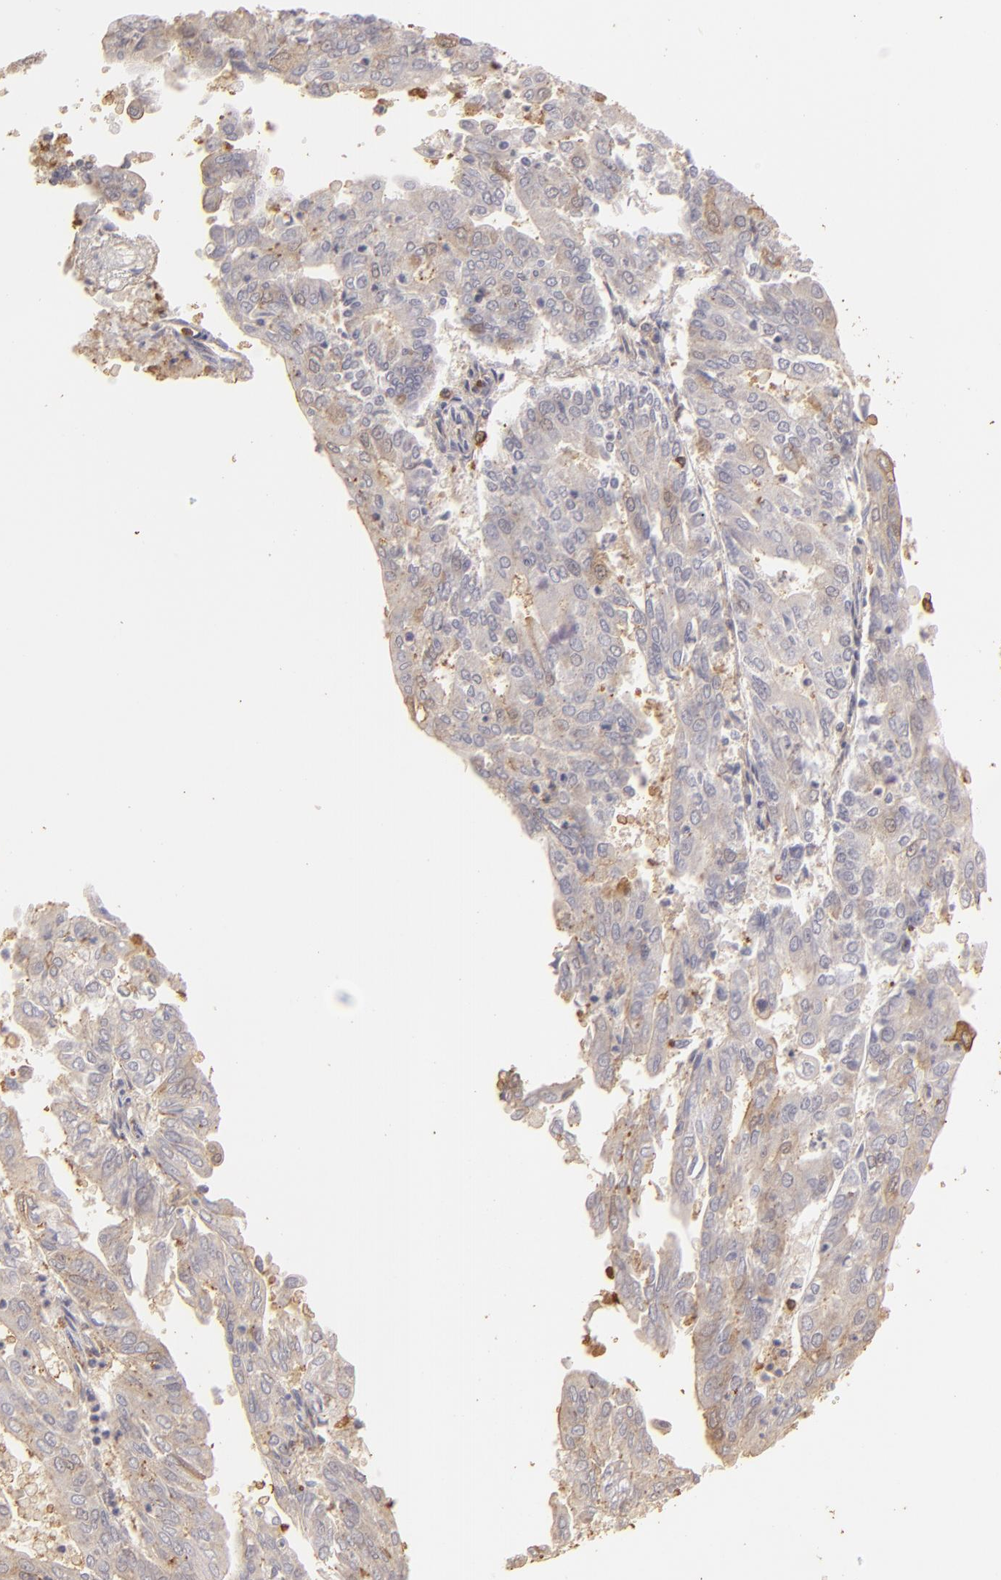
{"staining": {"intensity": "negative", "quantity": "none", "location": "none"}, "tissue": "endometrial cancer", "cell_type": "Tumor cells", "image_type": "cancer", "snomed": [{"axis": "morphology", "description": "Adenocarcinoma, NOS"}, {"axis": "topography", "description": "Endometrium"}], "caption": "High magnification brightfield microscopy of endometrial adenocarcinoma stained with DAB (brown) and counterstained with hematoxylin (blue): tumor cells show no significant expression.", "gene": "HSPB6", "patient": {"sex": "female", "age": 79}}